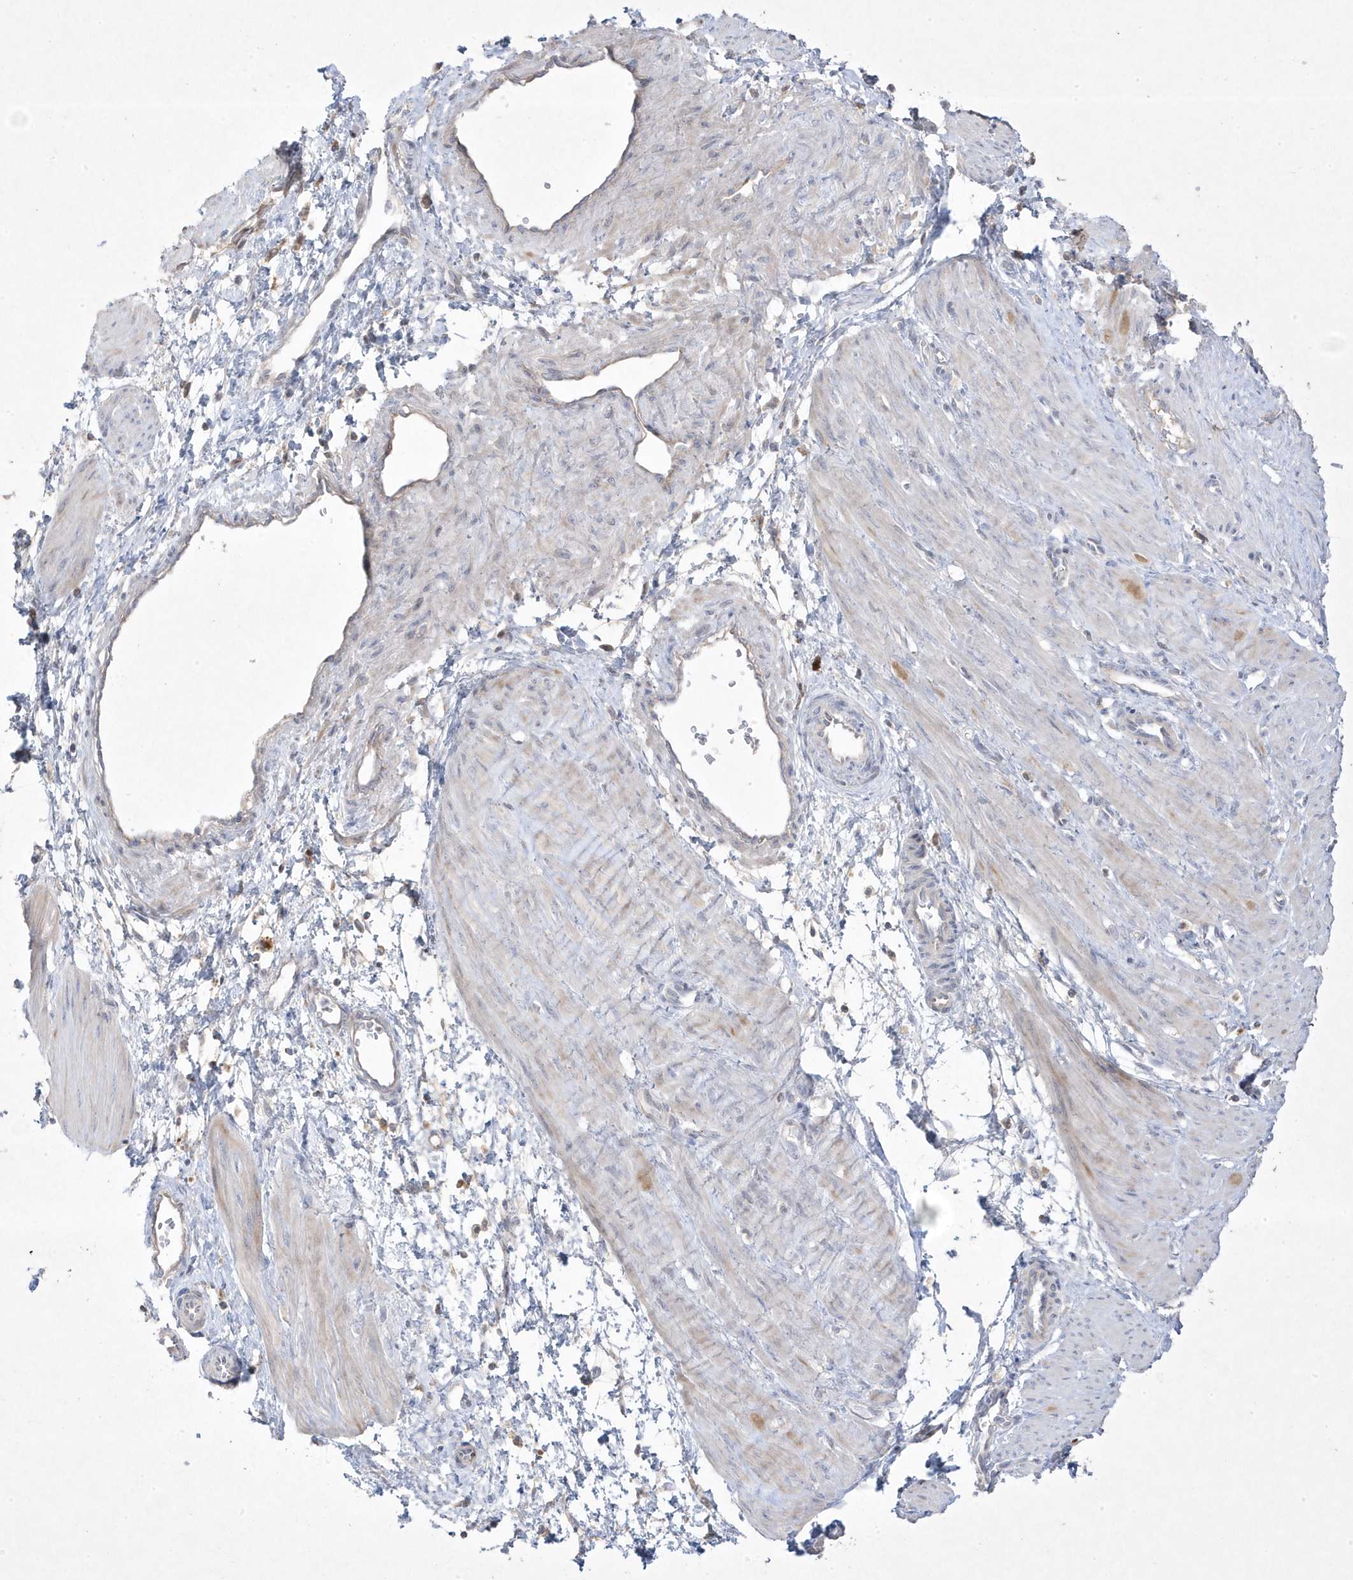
{"staining": {"intensity": "strong", "quantity": "25%-75%", "location": "cytoplasmic/membranous"}, "tissue": "smooth muscle", "cell_type": "Smooth muscle cells", "image_type": "normal", "snomed": [{"axis": "morphology", "description": "Normal tissue, NOS"}, {"axis": "topography", "description": "Endometrium"}], "caption": "IHC staining of normal smooth muscle, which exhibits high levels of strong cytoplasmic/membranous positivity in about 25%-75% of smooth muscle cells indicating strong cytoplasmic/membranous protein staining. The staining was performed using DAB (brown) for protein detection and nuclei were counterstained in hematoxylin (blue).", "gene": "ADAMTSL3", "patient": {"sex": "female", "age": 33}}